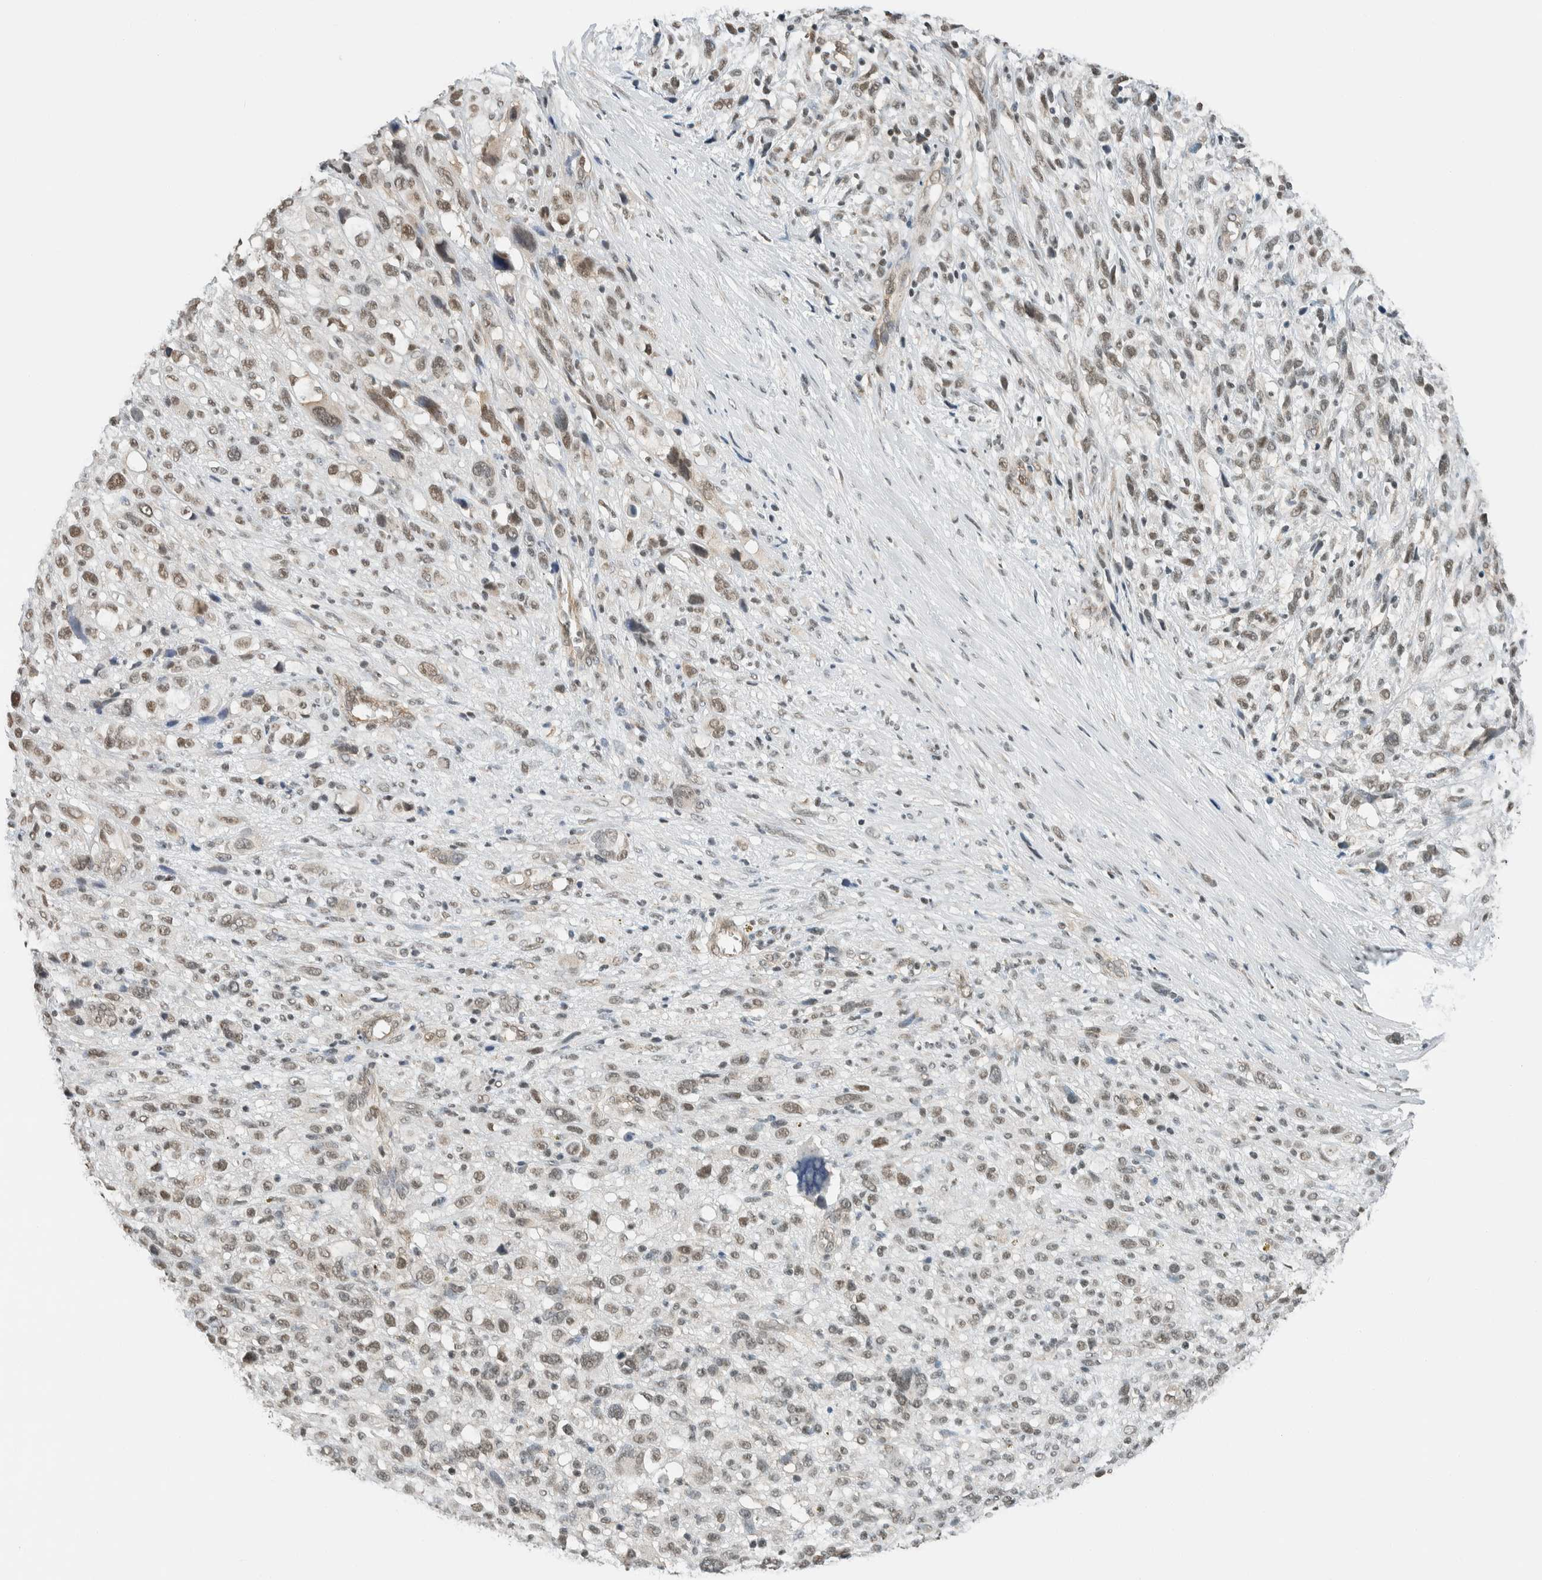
{"staining": {"intensity": "weak", "quantity": "25%-75%", "location": "nuclear"}, "tissue": "melanoma", "cell_type": "Tumor cells", "image_type": "cancer", "snomed": [{"axis": "morphology", "description": "Malignant melanoma, NOS"}, {"axis": "topography", "description": "Skin"}], "caption": "DAB (3,3'-diaminobenzidine) immunohistochemical staining of malignant melanoma displays weak nuclear protein expression in about 25%-75% of tumor cells.", "gene": "NIBAN2", "patient": {"sex": "female", "age": 55}}